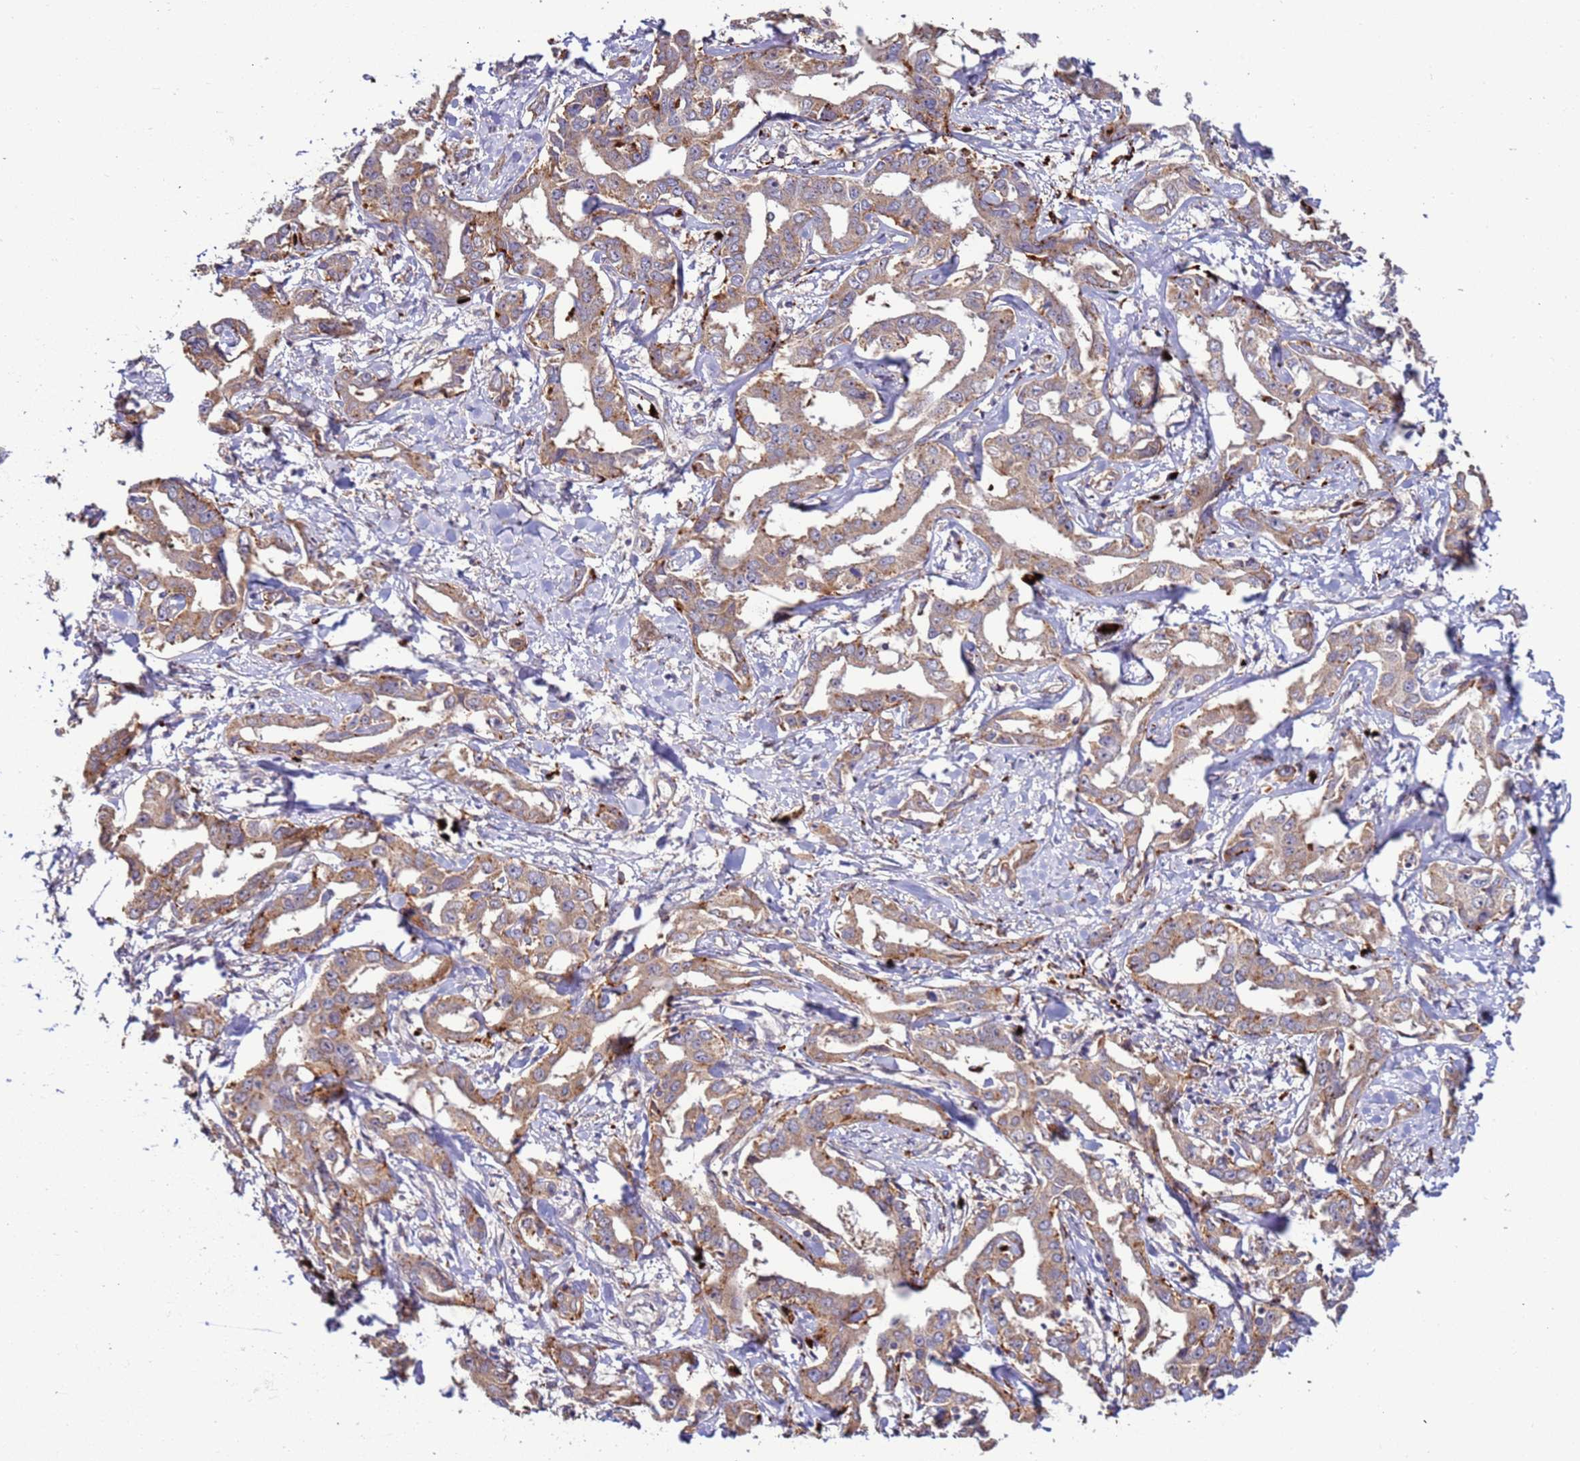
{"staining": {"intensity": "moderate", "quantity": ">75%", "location": "cytoplasmic/membranous"}, "tissue": "liver cancer", "cell_type": "Tumor cells", "image_type": "cancer", "snomed": [{"axis": "morphology", "description": "Cholangiocarcinoma"}, {"axis": "topography", "description": "Liver"}], "caption": "This is a photomicrograph of immunohistochemistry (IHC) staining of liver cancer (cholangiocarcinoma), which shows moderate staining in the cytoplasmic/membranous of tumor cells.", "gene": "VPS36", "patient": {"sex": "male", "age": 59}}